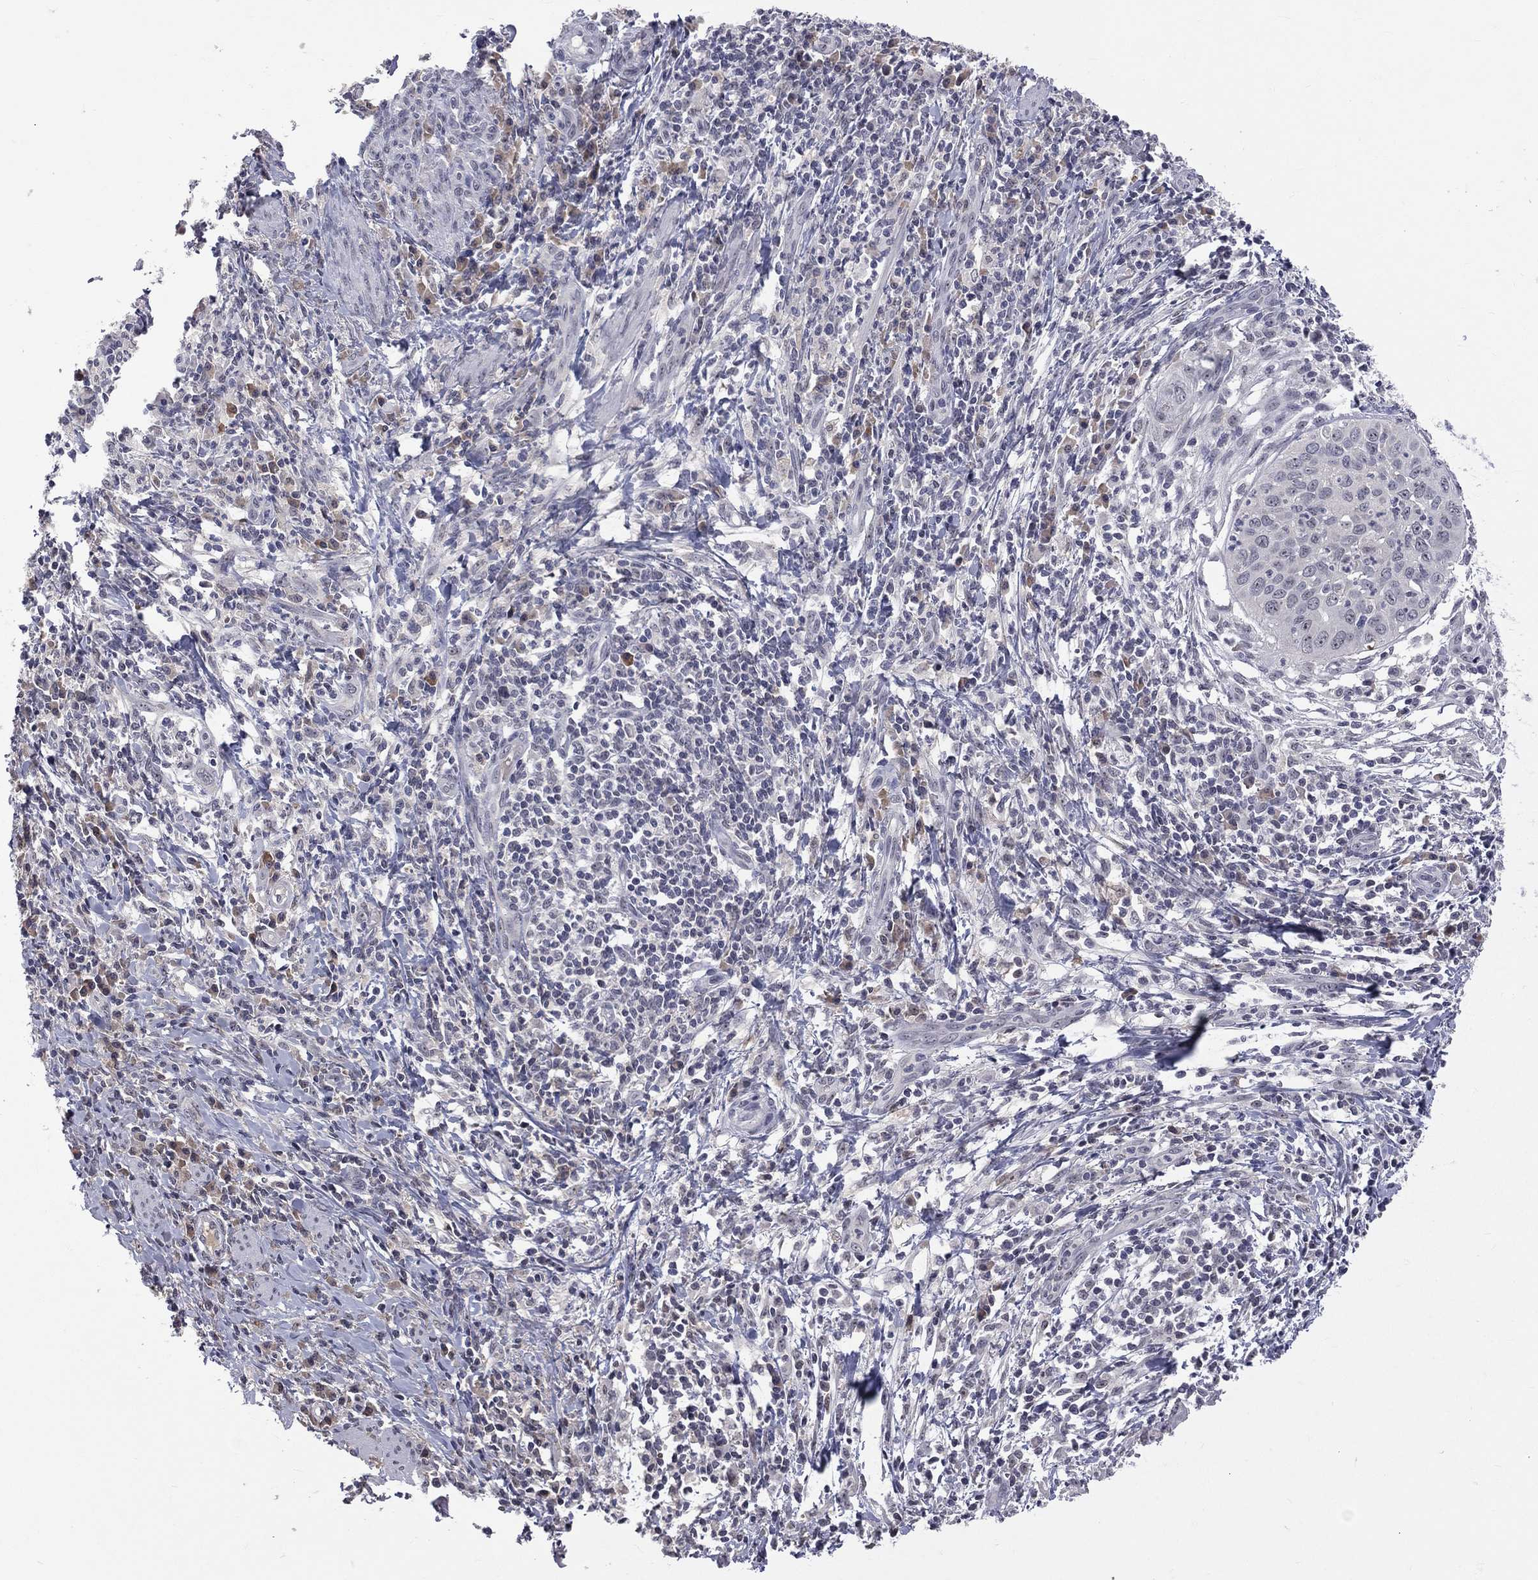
{"staining": {"intensity": "negative", "quantity": "none", "location": "none"}, "tissue": "cervical cancer", "cell_type": "Tumor cells", "image_type": "cancer", "snomed": [{"axis": "morphology", "description": "Squamous cell carcinoma, NOS"}, {"axis": "topography", "description": "Cervix"}], "caption": "A histopathology image of human cervical cancer is negative for staining in tumor cells.", "gene": "DSG4", "patient": {"sex": "female", "age": 26}}